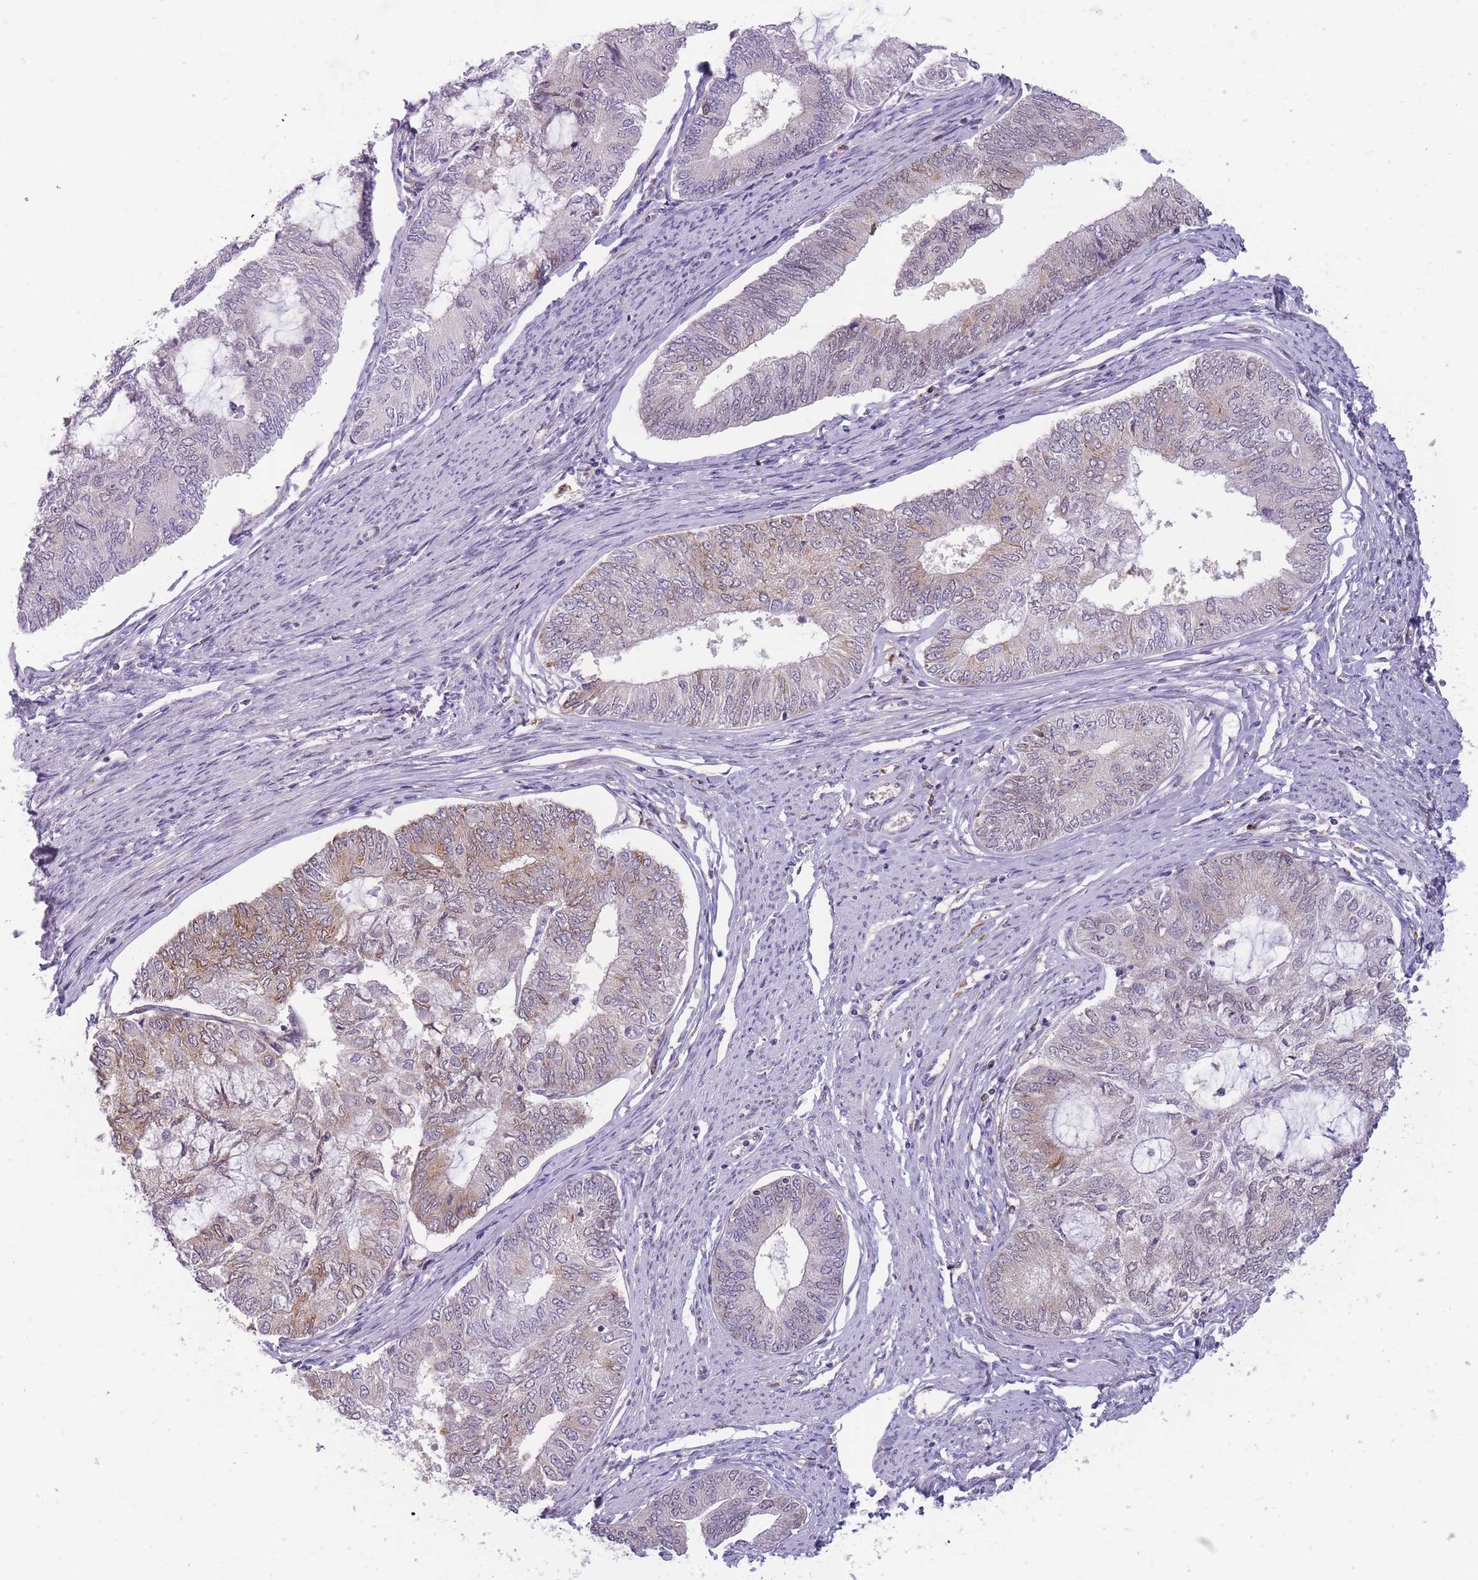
{"staining": {"intensity": "moderate", "quantity": "<25%", "location": "cytoplasmic/membranous"}, "tissue": "endometrial cancer", "cell_type": "Tumor cells", "image_type": "cancer", "snomed": [{"axis": "morphology", "description": "Adenocarcinoma, NOS"}, {"axis": "topography", "description": "Endometrium"}], "caption": "DAB immunohistochemical staining of endometrial adenocarcinoma displays moderate cytoplasmic/membranous protein staining in approximately <25% of tumor cells. The staining was performed using DAB, with brown indicating positive protein expression. Nuclei are stained blue with hematoxylin.", "gene": "TMEM121", "patient": {"sex": "female", "age": 68}}